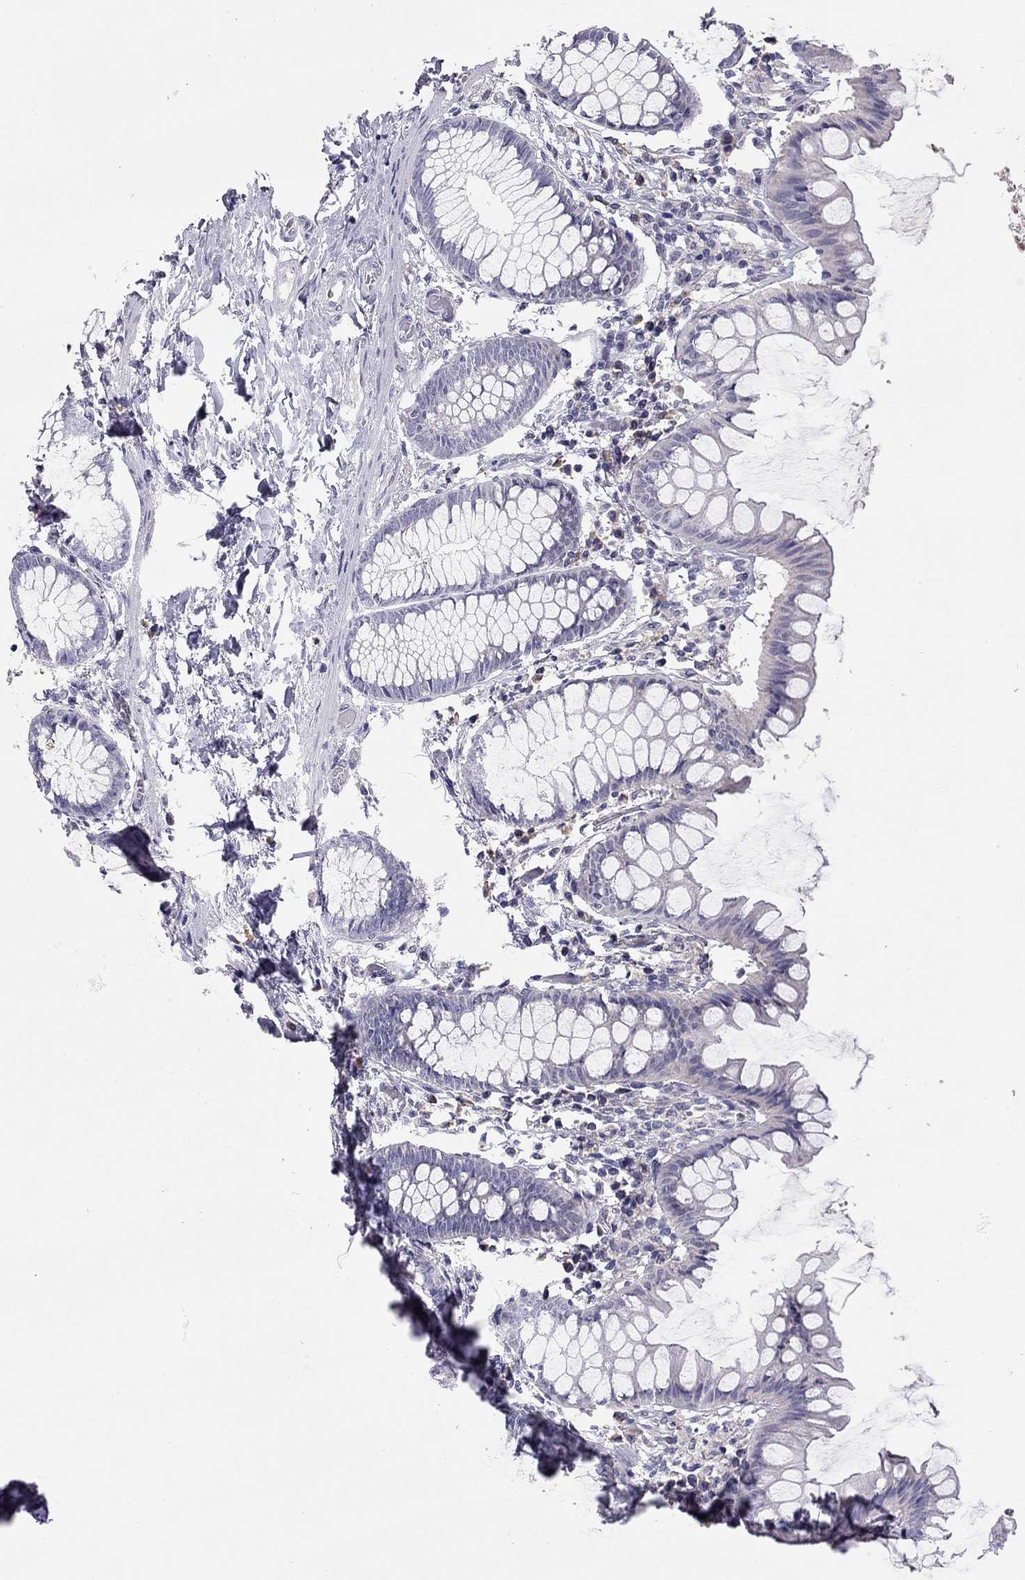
{"staining": {"intensity": "negative", "quantity": "none", "location": "none"}, "tissue": "colon", "cell_type": "Endothelial cells", "image_type": "normal", "snomed": [{"axis": "morphology", "description": "Normal tissue, NOS"}, {"axis": "topography", "description": "Colon"}], "caption": "The image demonstrates no significant staining in endothelial cells of colon. Brightfield microscopy of immunohistochemistry (IHC) stained with DAB (brown) and hematoxylin (blue), captured at high magnification.", "gene": "SCARB1", "patient": {"sex": "female", "age": 65}}